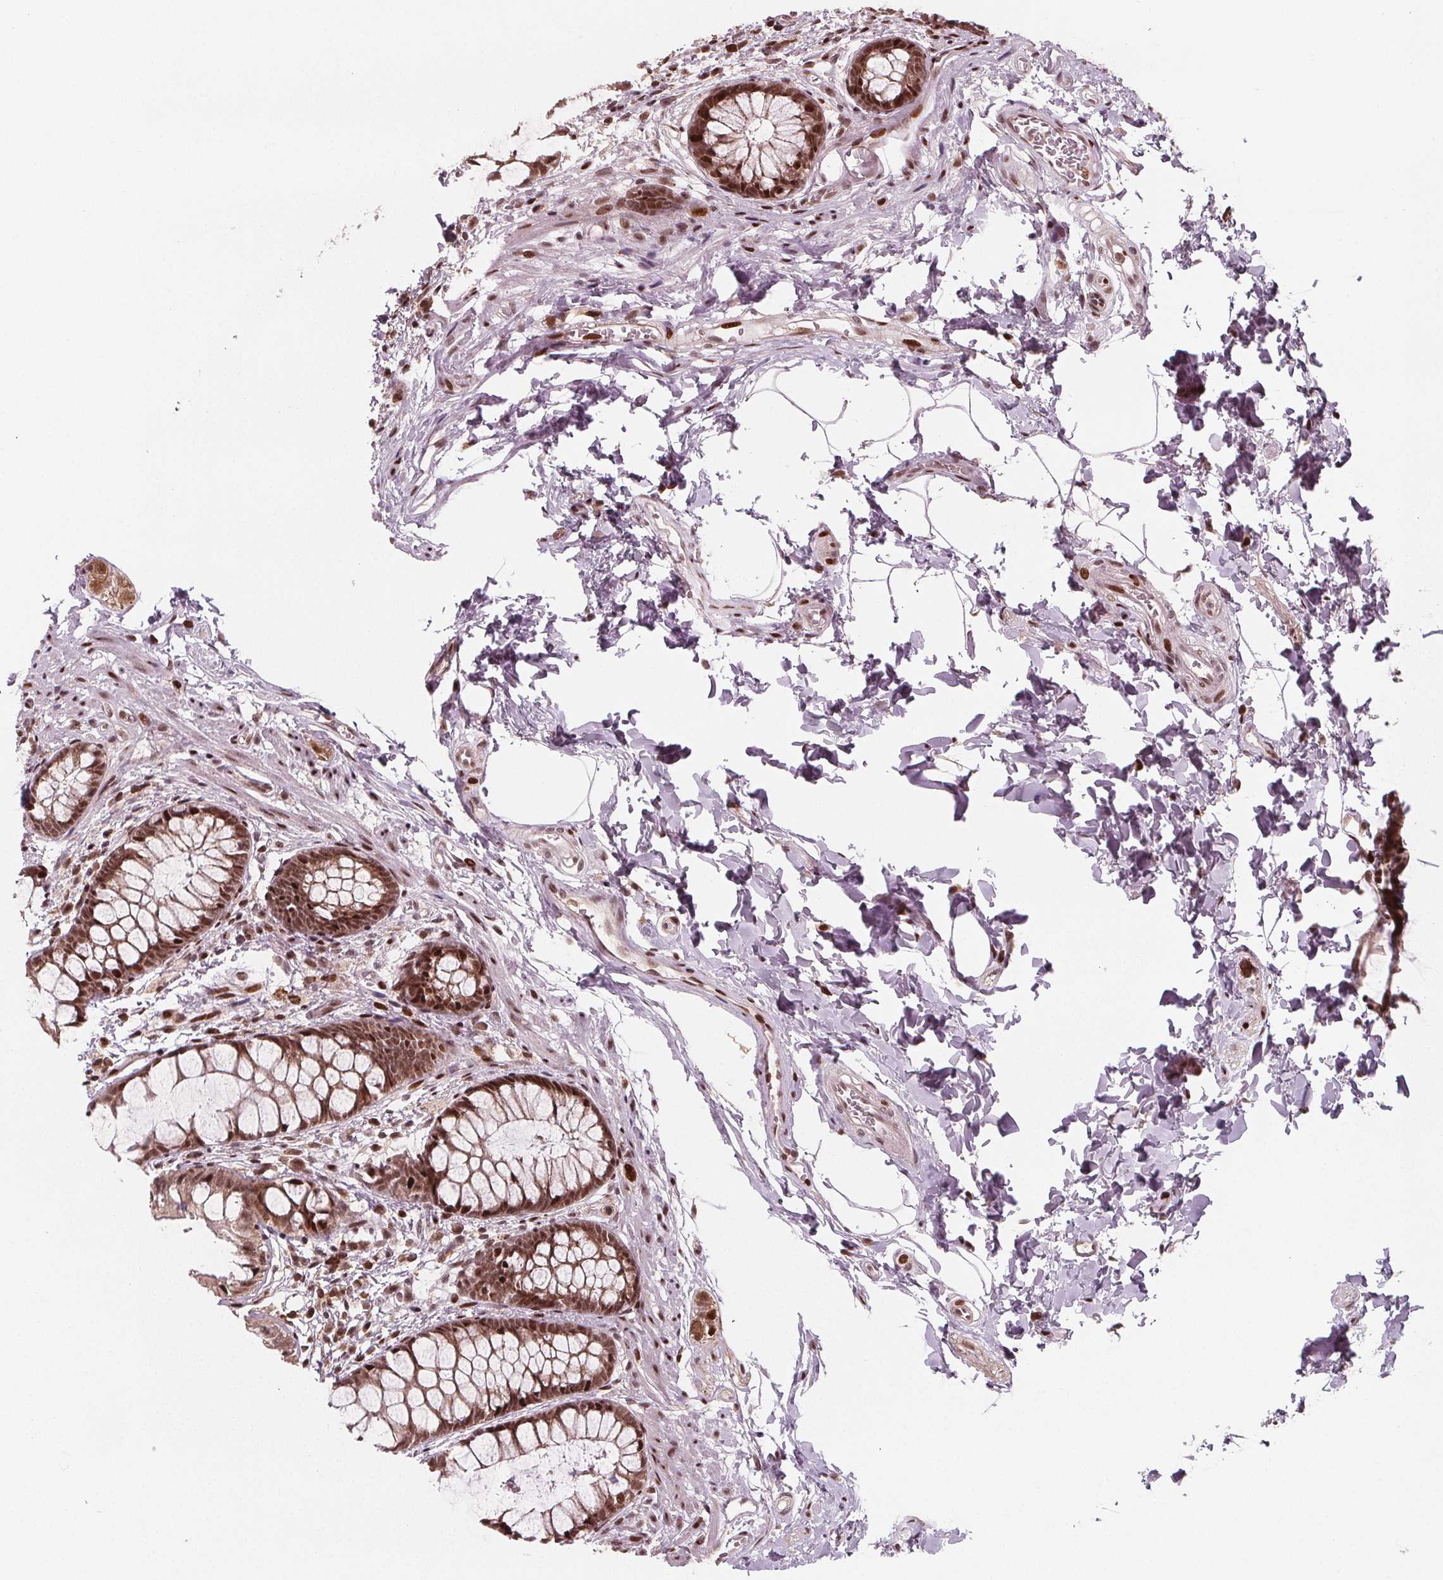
{"staining": {"intensity": "strong", "quantity": ">75%", "location": "cytoplasmic/membranous,nuclear"}, "tissue": "rectum", "cell_type": "Glandular cells", "image_type": "normal", "snomed": [{"axis": "morphology", "description": "Normal tissue, NOS"}, {"axis": "topography", "description": "Rectum"}], "caption": "Immunohistochemical staining of benign rectum shows >75% levels of strong cytoplasmic/membranous,nuclear protein staining in approximately >75% of glandular cells.", "gene": "SNRNP35", "patient": {"sex": "female", "age": 62}}